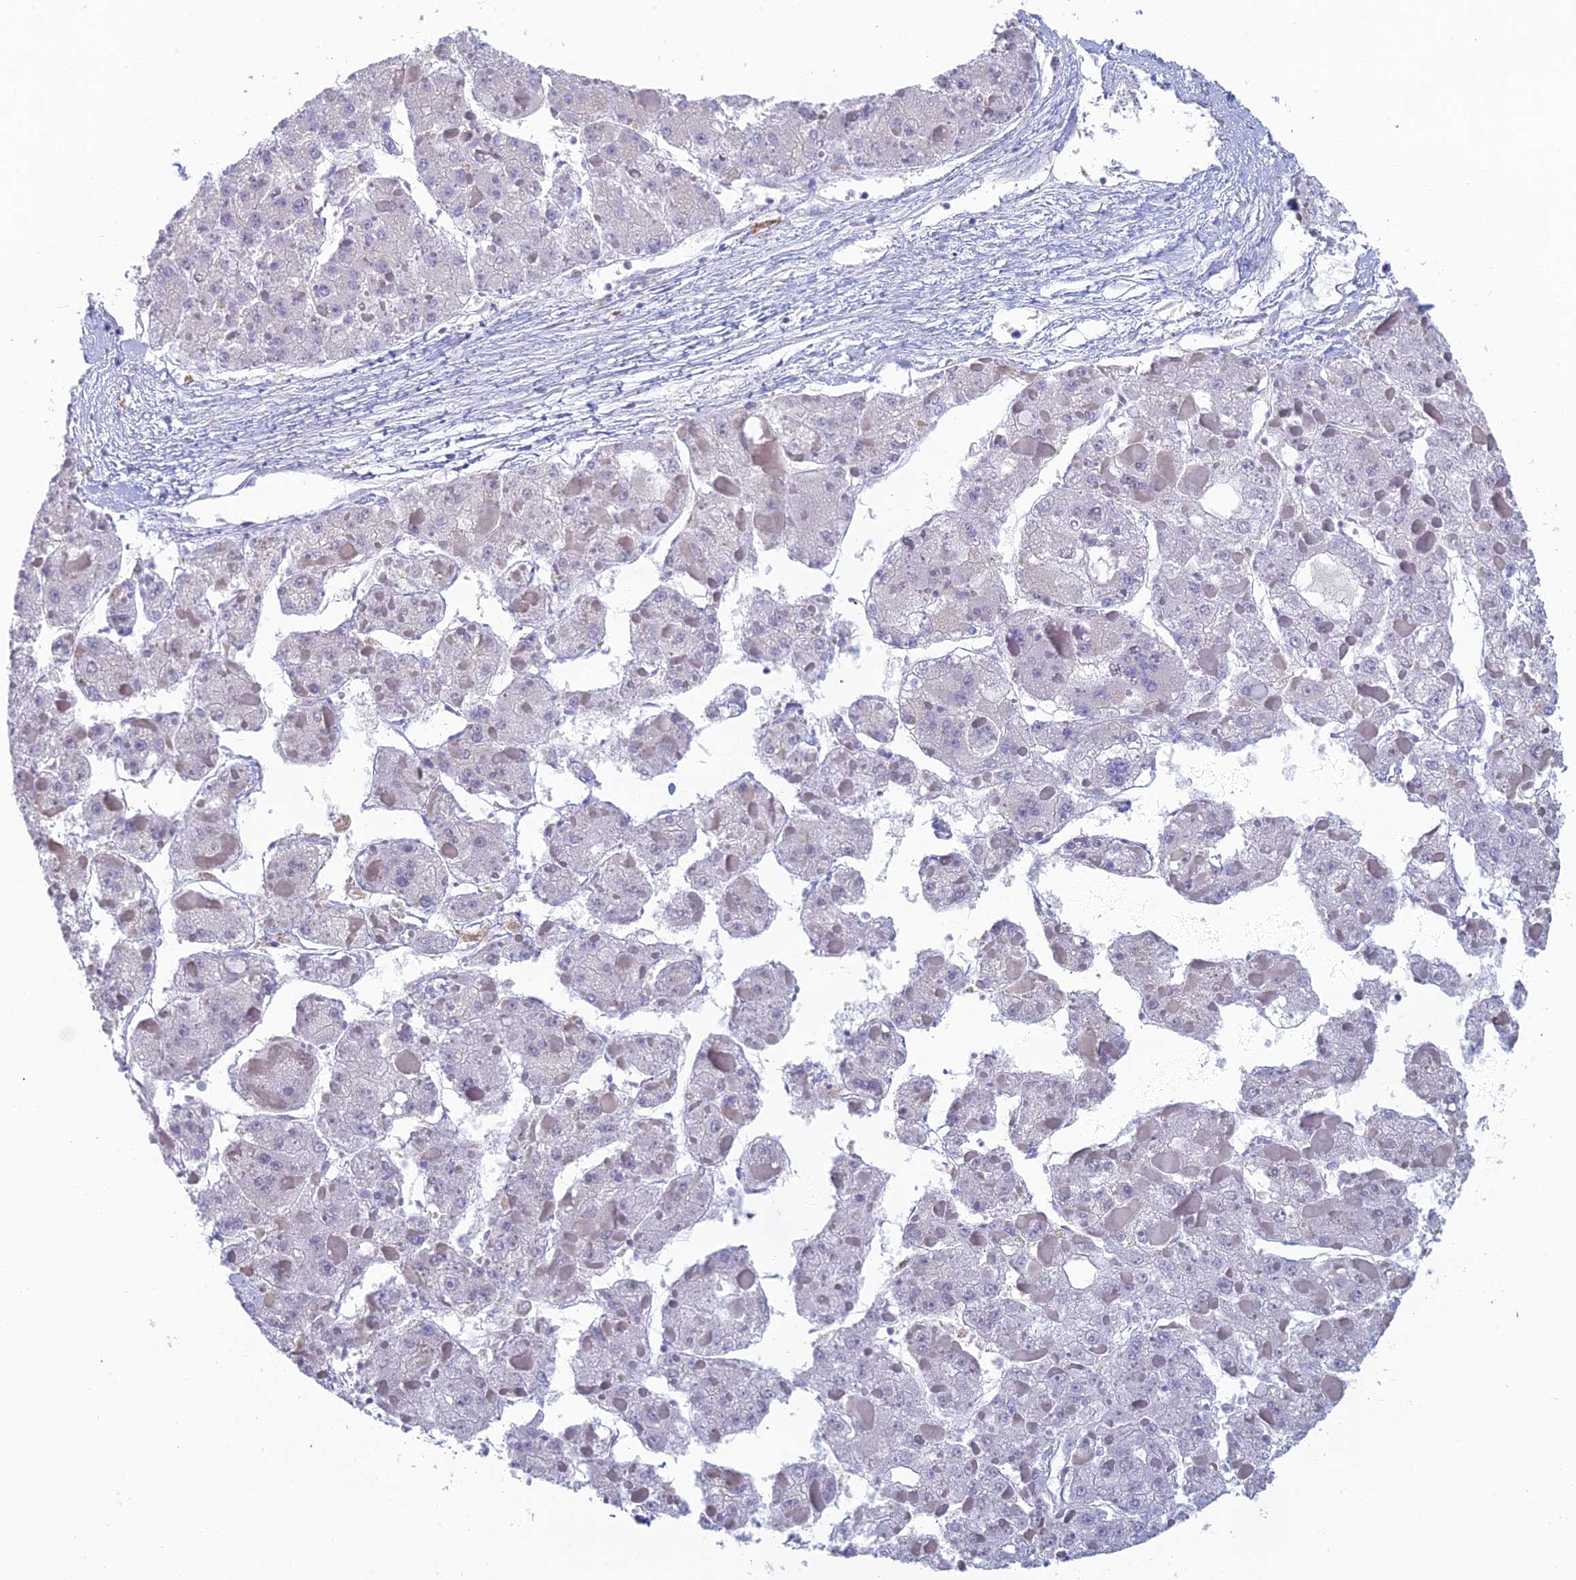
{"staining": {"intensity": "negative", "quantity": "none", "location": "none"}, "tissue": "liver cancer", "cell_type": "Tumor cells", "image_type": "cancer", "snomed": [{"axis": "morphology", "description": "Carcinoma, Hepatocellular, NOS"}, {"axis": "topography", "description": "Liver"}], "caption": "Tumor cells show no significant expression in liver hepatocellular carcinoma.", "gene": "FERD3L", "patient": {"sex": "female", "age": 73}}